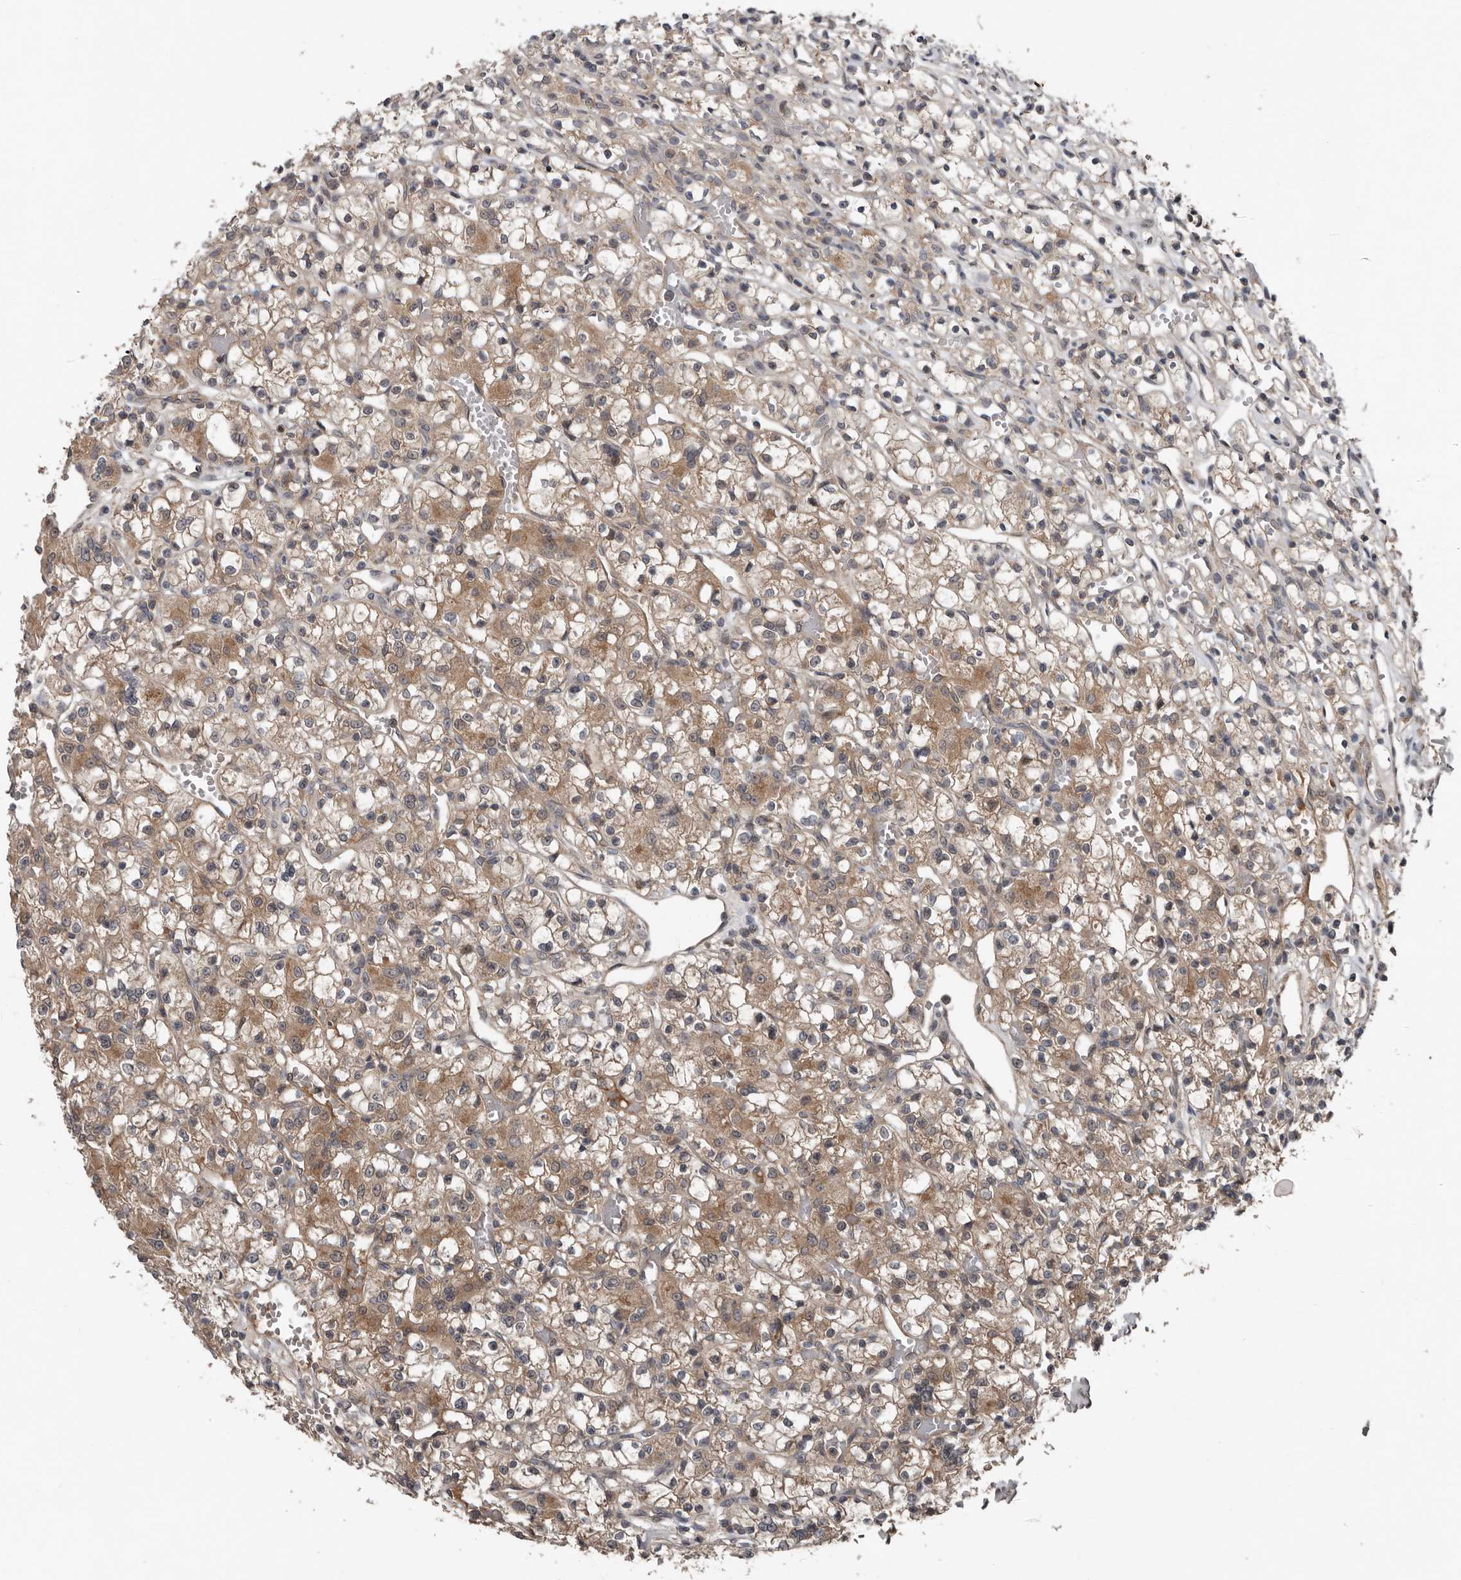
{"staining": {"intensity": "moderate", "quantity": ">75%", "location": "cytoplasmic/membranous"}, "tissue": "renal cancer", "cell_type": "Tumor cells", "image_type": "cancer", "snomed": [{"axis": "morphology", "description": "Adenocarcinoma, NOS"}, {"axis": "topography", "description": "Kidney"}], "caption": "IHC (DAB (3,3'-diaminobenzidine)) staining of human renal adenocarcinoma displays moderate cytoplasmic/membranous protein staining in approximately >75% of tumor cells.", "gene": "DNAJB4", "patient": {"sex": "female", "age": 59}}